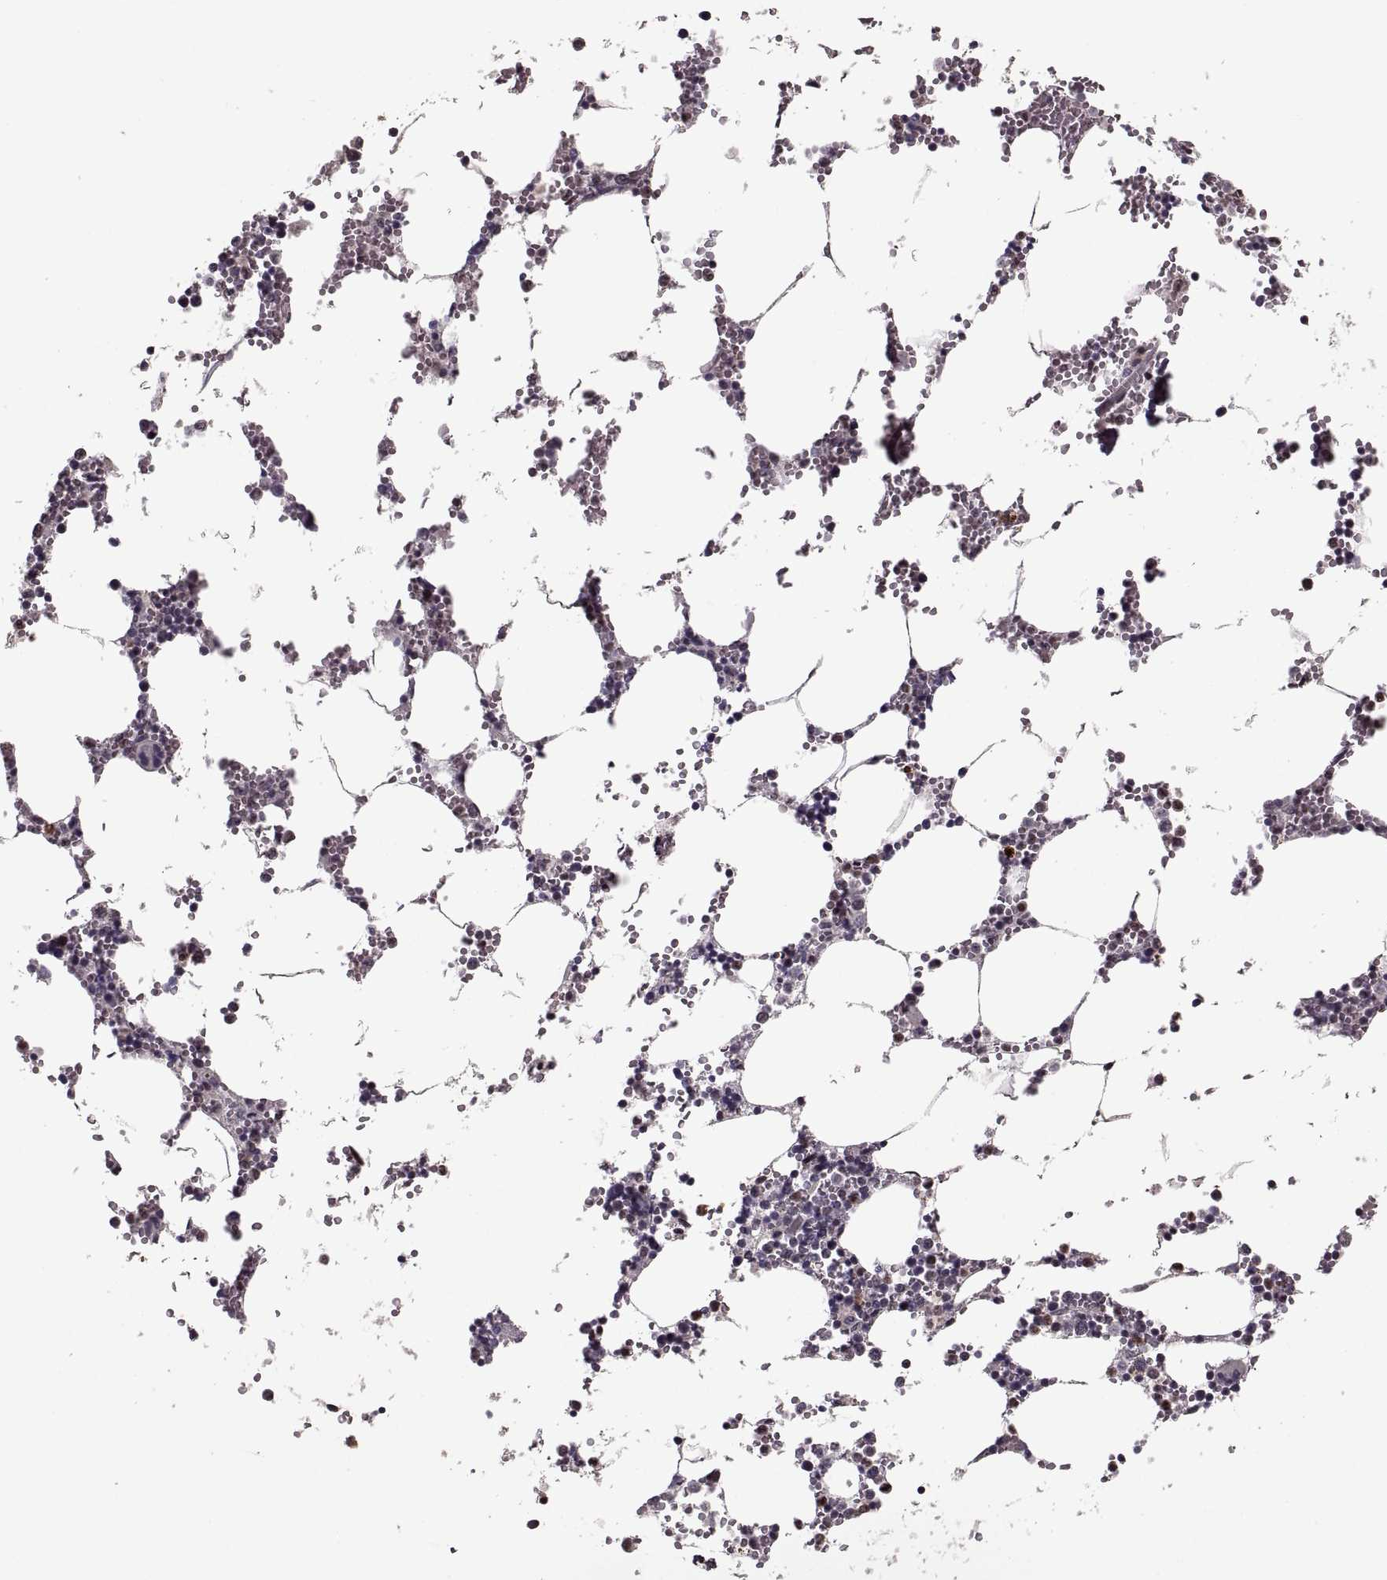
{"staining": {"intensity": "weak", "quantity": "<25%", "location": "nuclear"}, "tissue": "bone marrow", "cell_type": "Hematopoietic cells", "image_type": "normal", "snomed": [{"axis": "morphology", "description": "Normal tissue, NOS"}, {"axis": "topography", "description": "Bone marrow"}], "caption": "Human bone marrow stained for a protein using immunohistochemistry demonstrates no staining in hematopoietic cells.", "gene": "PALS1", "patient": {"sex": "male", "age": 54}}